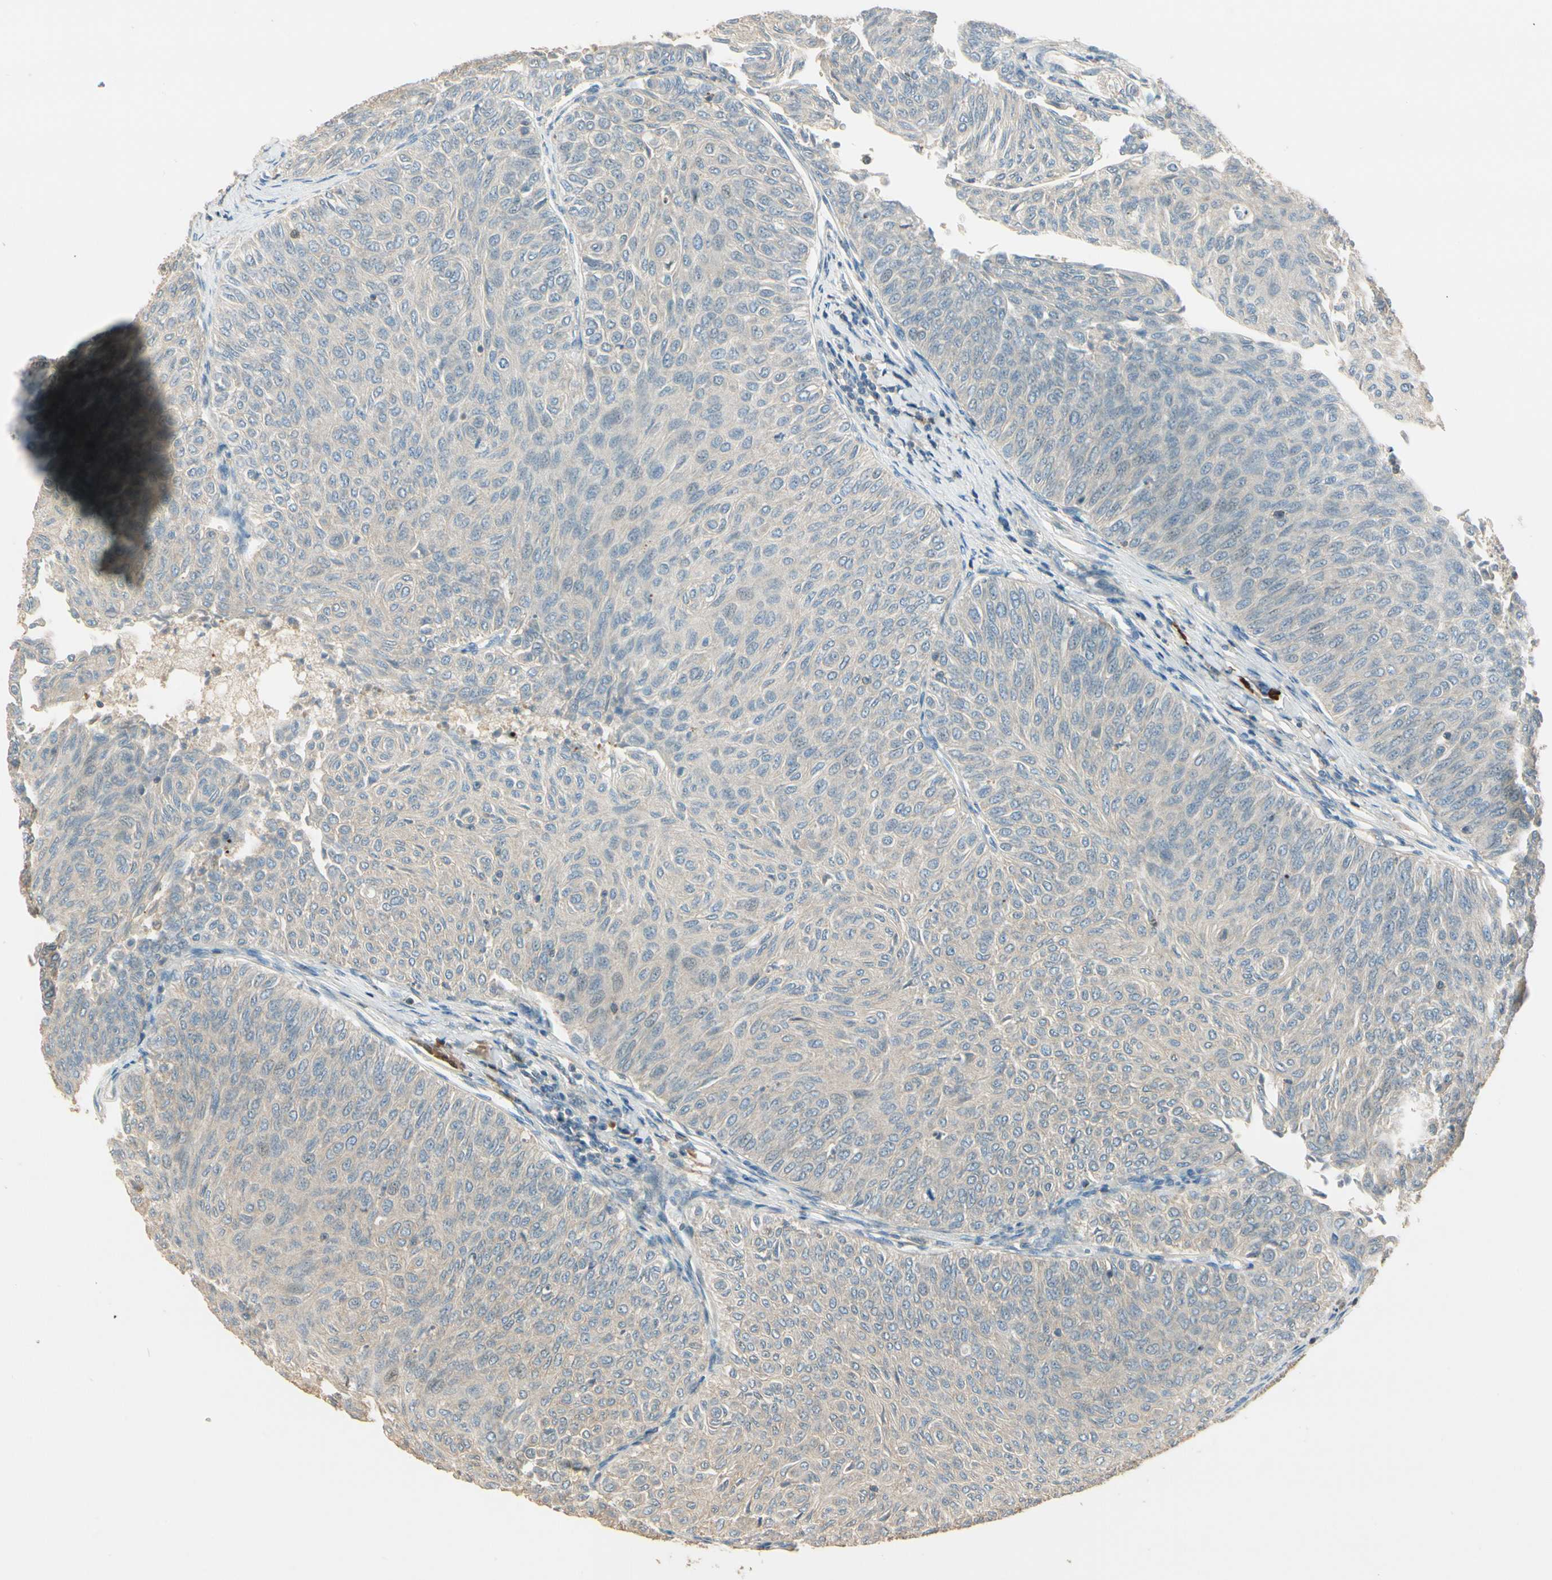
{"staining": {"intensity": "weak", "quantity": "25%-75%", "location": "cytoplasmic/membranous"}, "tissue": "urothelial cancer", "cell_type": "Tumor cells", "image_type": "cancer", "snomed": [{"axis": "morphology", "description": "Urothelial carcinoma, Low grade"}, {"axis": "topography", "description": "Urinary bladder"}], "caption": "An image of human urothelial cancer stained for a protein displays weak cytoplasmic/membranous brown staining in tumor cells.", "gene": "PLXNA1", "patient": {"sex": "male", "age": 78}}